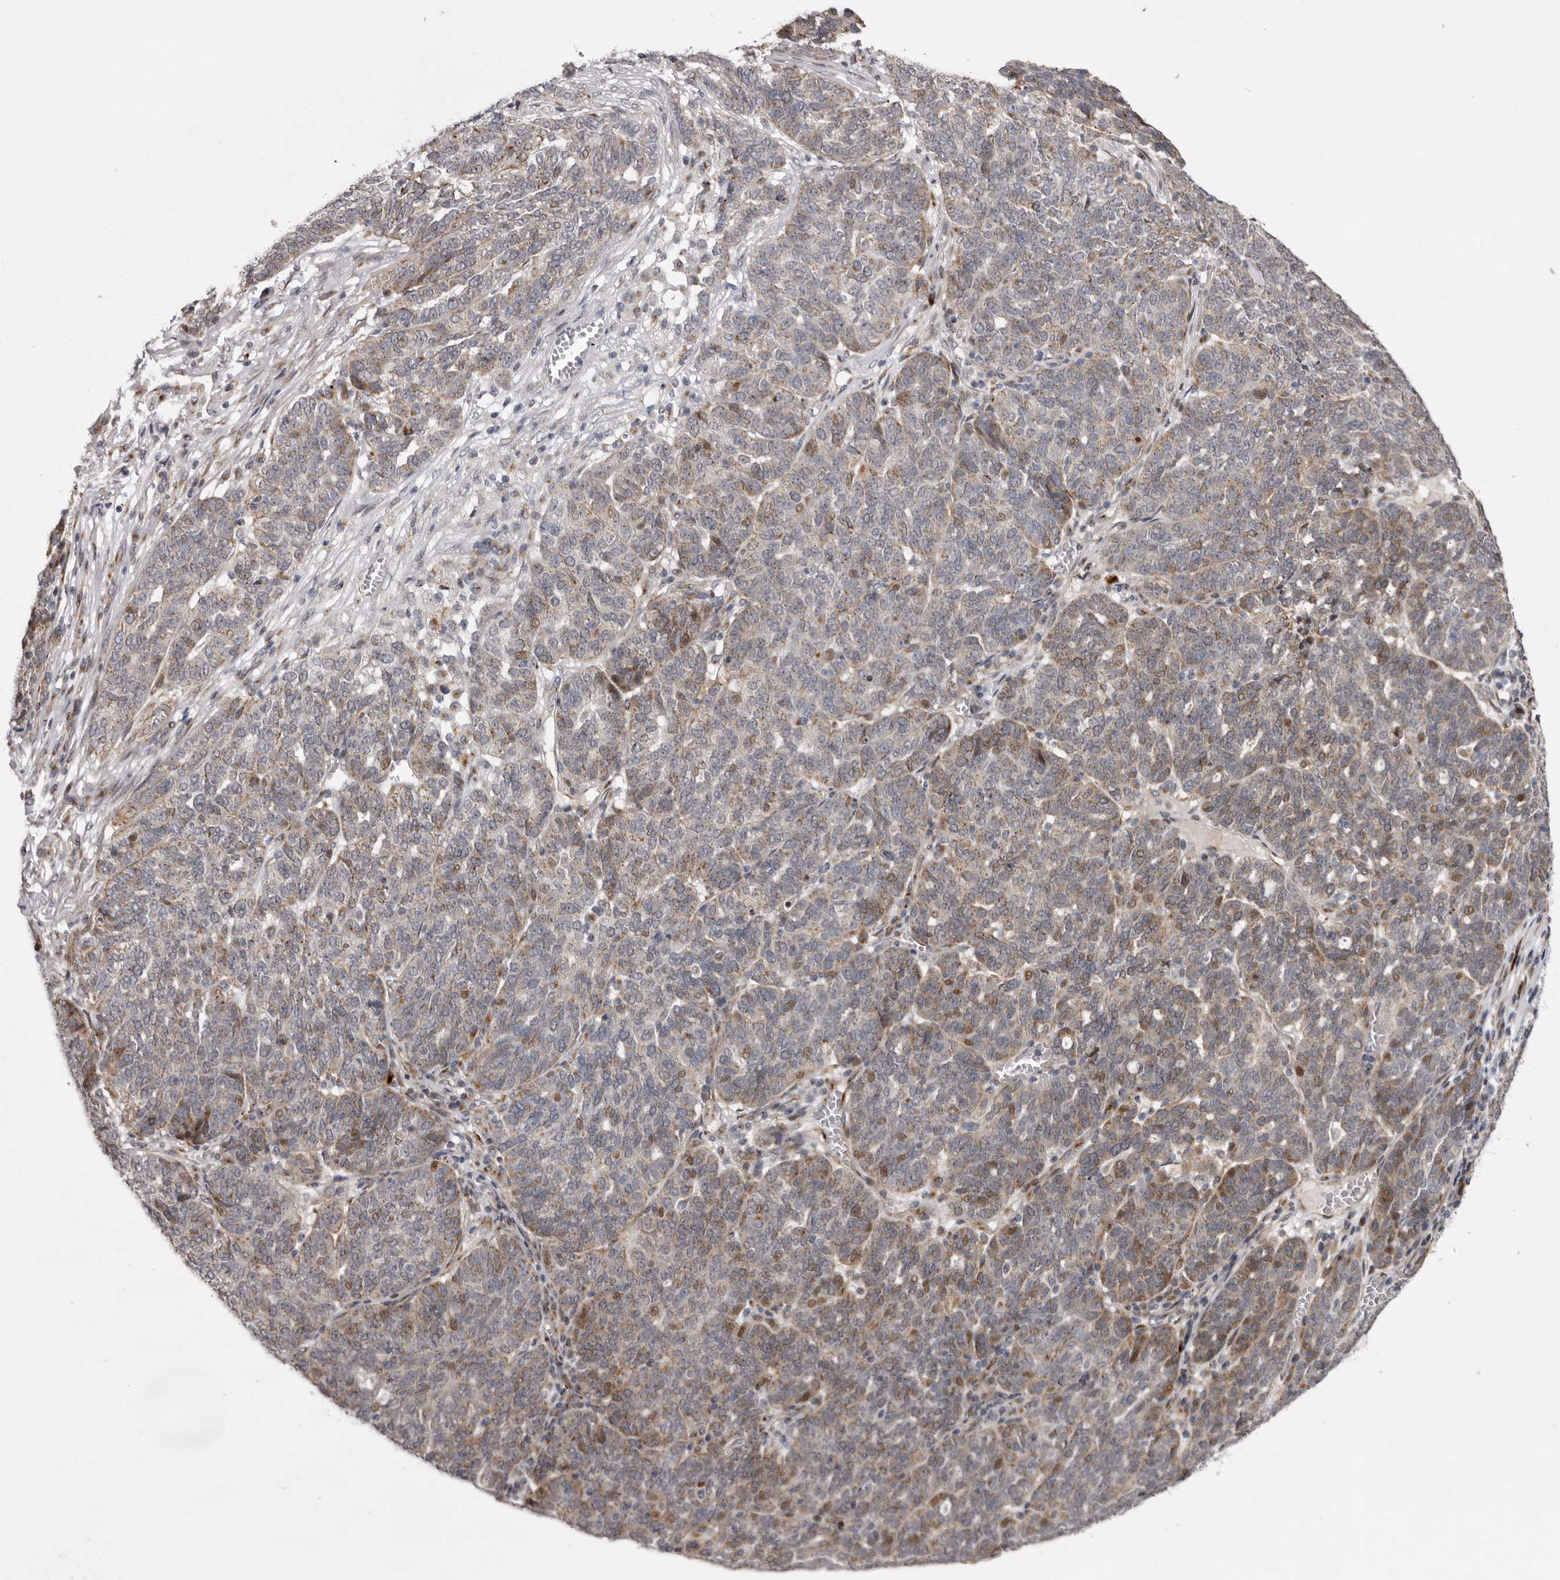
{"staining": {"intensity": "moderate", "quantity": ">75%", "location": "cytoplasmic/membranous"}, "tissue": "ovarian cancer", "cell_type": "Tumor cells", "image_type": "cancer", "snomed": [{"axis": "morphology", "description": "Cystadenocarcinoma, serous, NOS"}, {"axis": "topography", "description": "Ovary"}], "caption": "Protein expression by immunohistochemistry shows moderate cytoplasmic/membranous expression in about >75% of tumor cells in ovarian cancer.", "gene": "WDR47", "patient": {"sex": "female", "age": 59}}